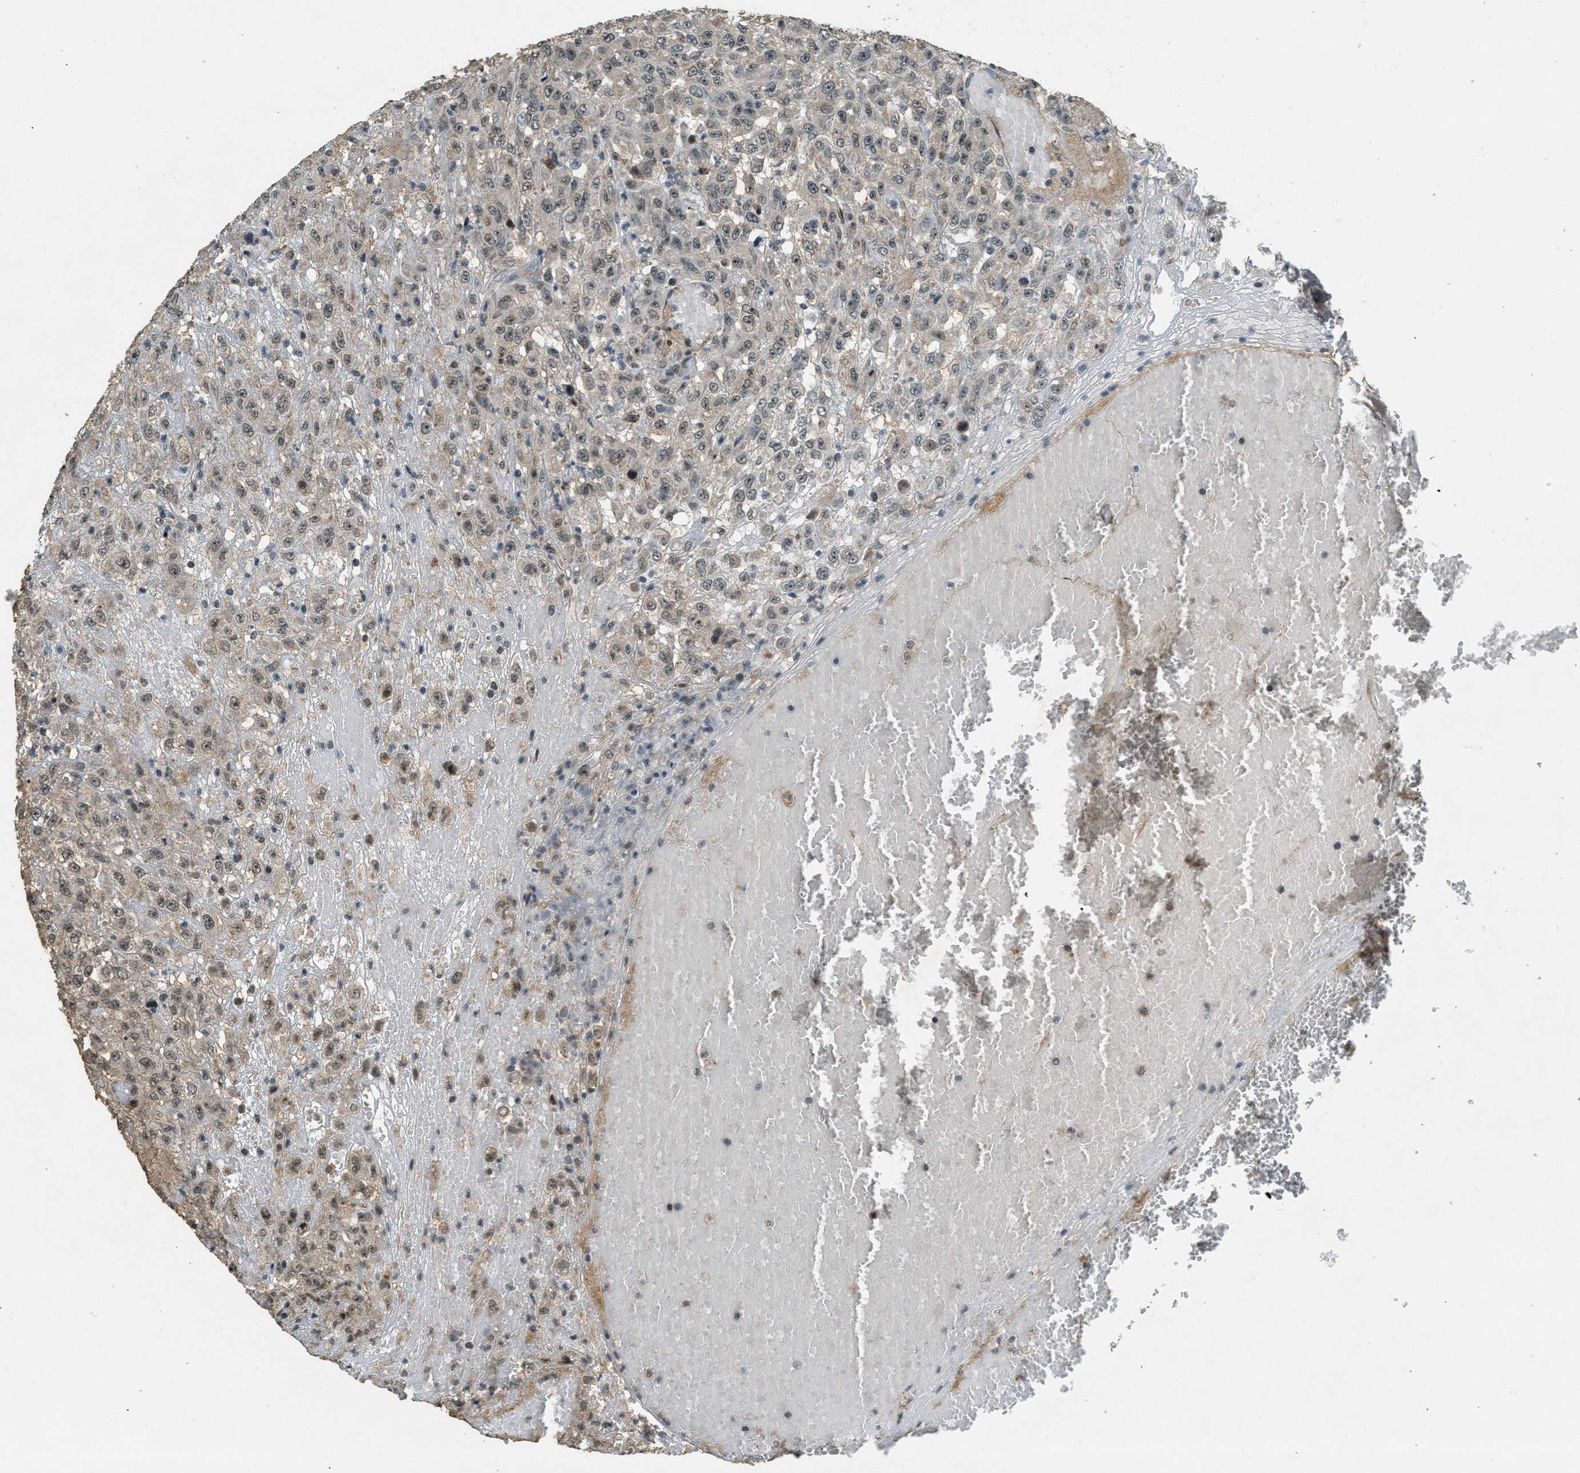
{"staining": {"intensity": "weak", "quantity": "<25%", "location": "cytoplasmic/membranous,nuclear"}, "tissue": "urothelial cancer", "cell_type": "Tumor cells", "image_type": "cancer", "snomed": [{"axis": "morphology", "description": "Urothelial carcinoma, High grade"}, {"axis": "topography", "description": "Urinary bladder"}], "caption": "Immunohistochemistry (IHC) micrograph of neoplastic tissue: urothelial cancer stained with DAB (3,3'-diaminobenzidine) reveals no significant protein staining in tumor cells.", "gene": "MED21", "patient": {"sex": "male", "age": 46}}